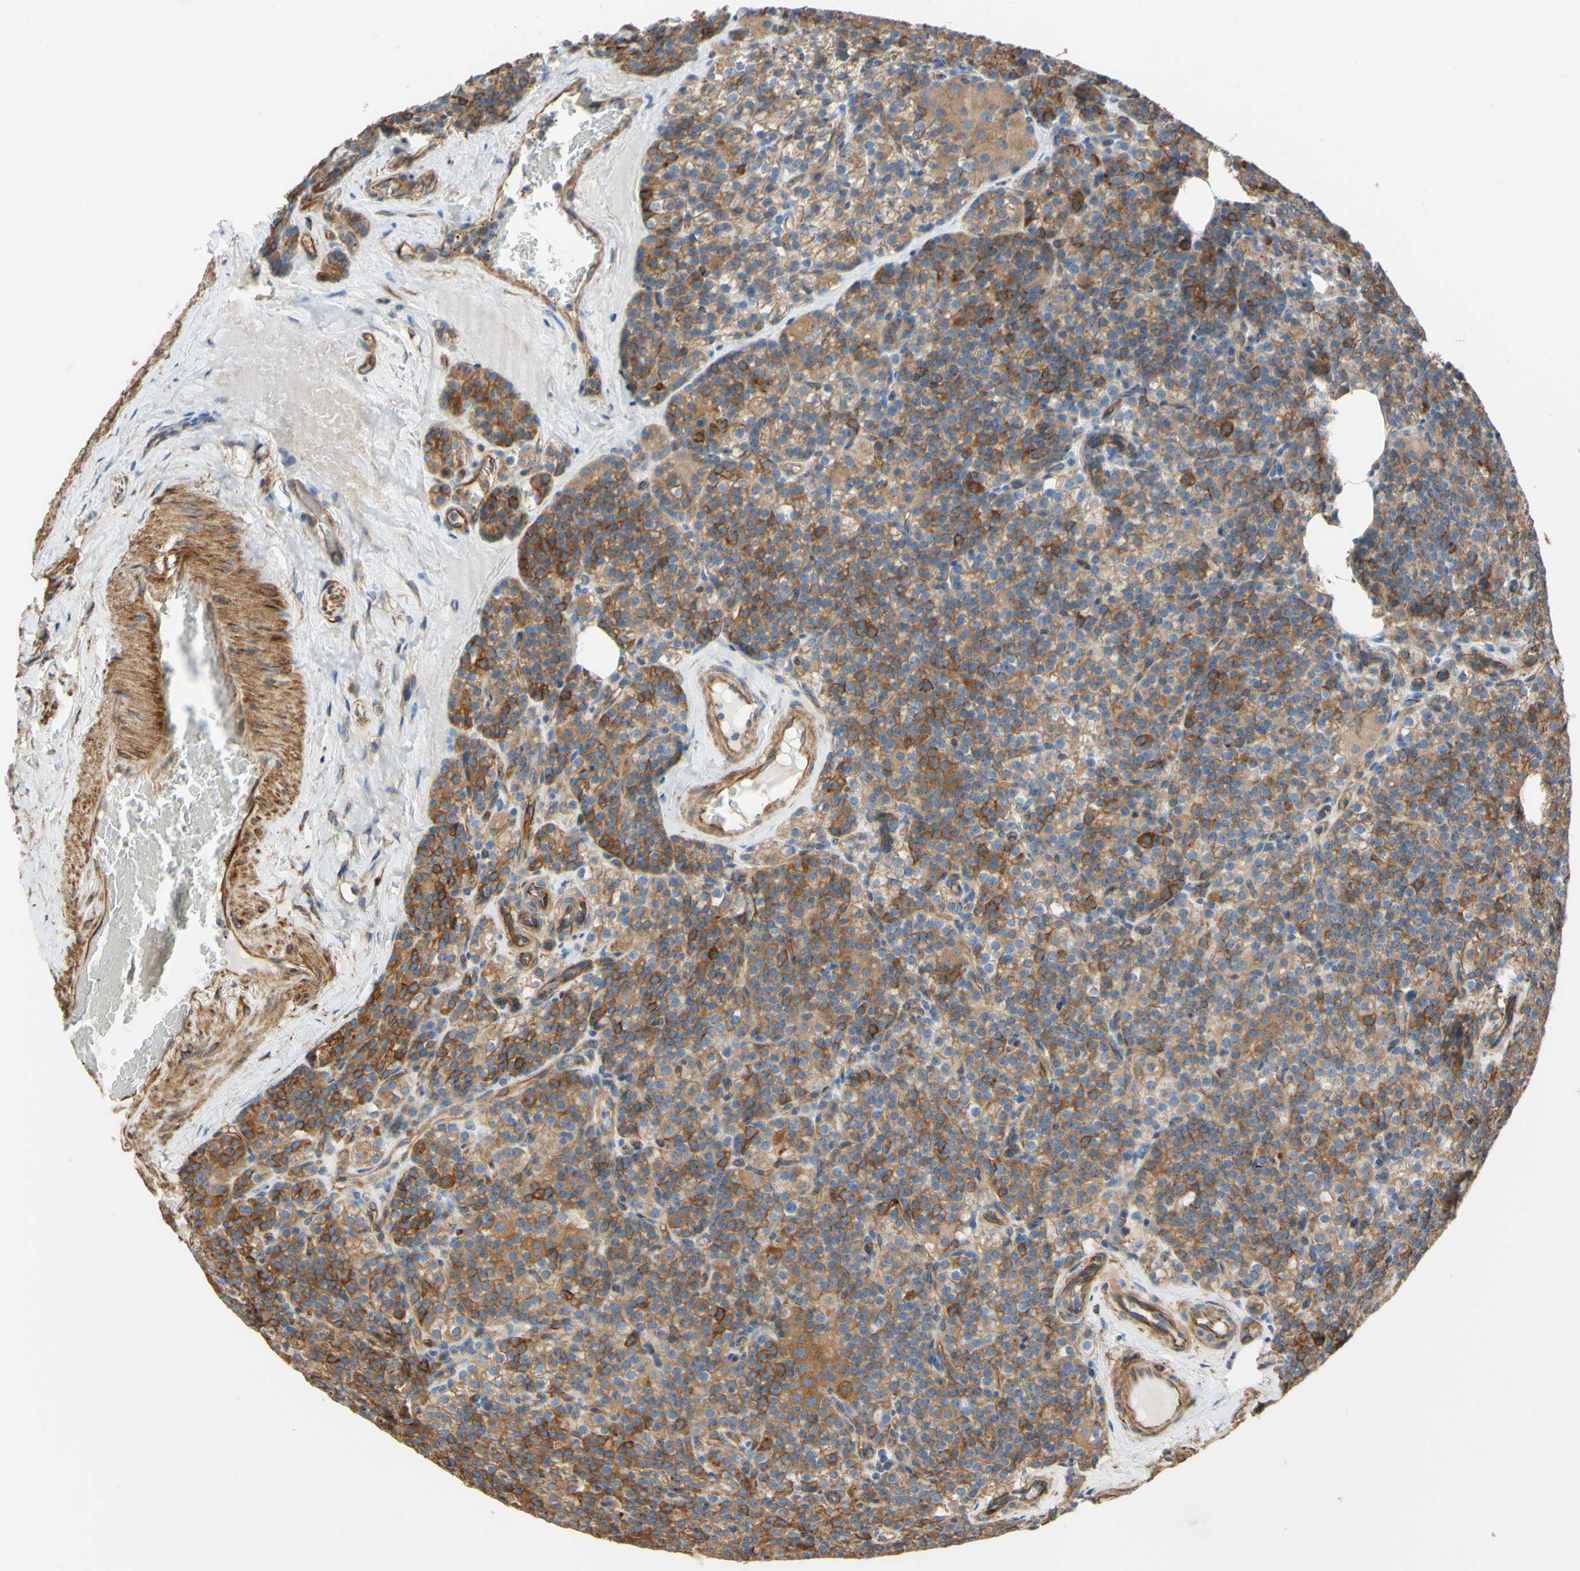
{"staining": {"intensity": "moderate", "quantity": ">75%", "location": "cytoplasmic/membranous"}, "tissue": "parathyroid gland", "cell_type": "Glandular cells", "image_type": "normal", "snomed": [{"axis": "morphology", "description": "Normal tissue, NOS"}, {"axis": "topography", "description": "Parathyroid gland"}], "caption": "This micrograph shows benign parathyroid gland stained with IHC to label a protein in brown. The cytoplasmic/membranous of glandular cells show moderate positivity for the protein. Nuclei are counter-stained blue.", "gene": "ENDOD1", "patient": {"sex": "female", "age": 57}}